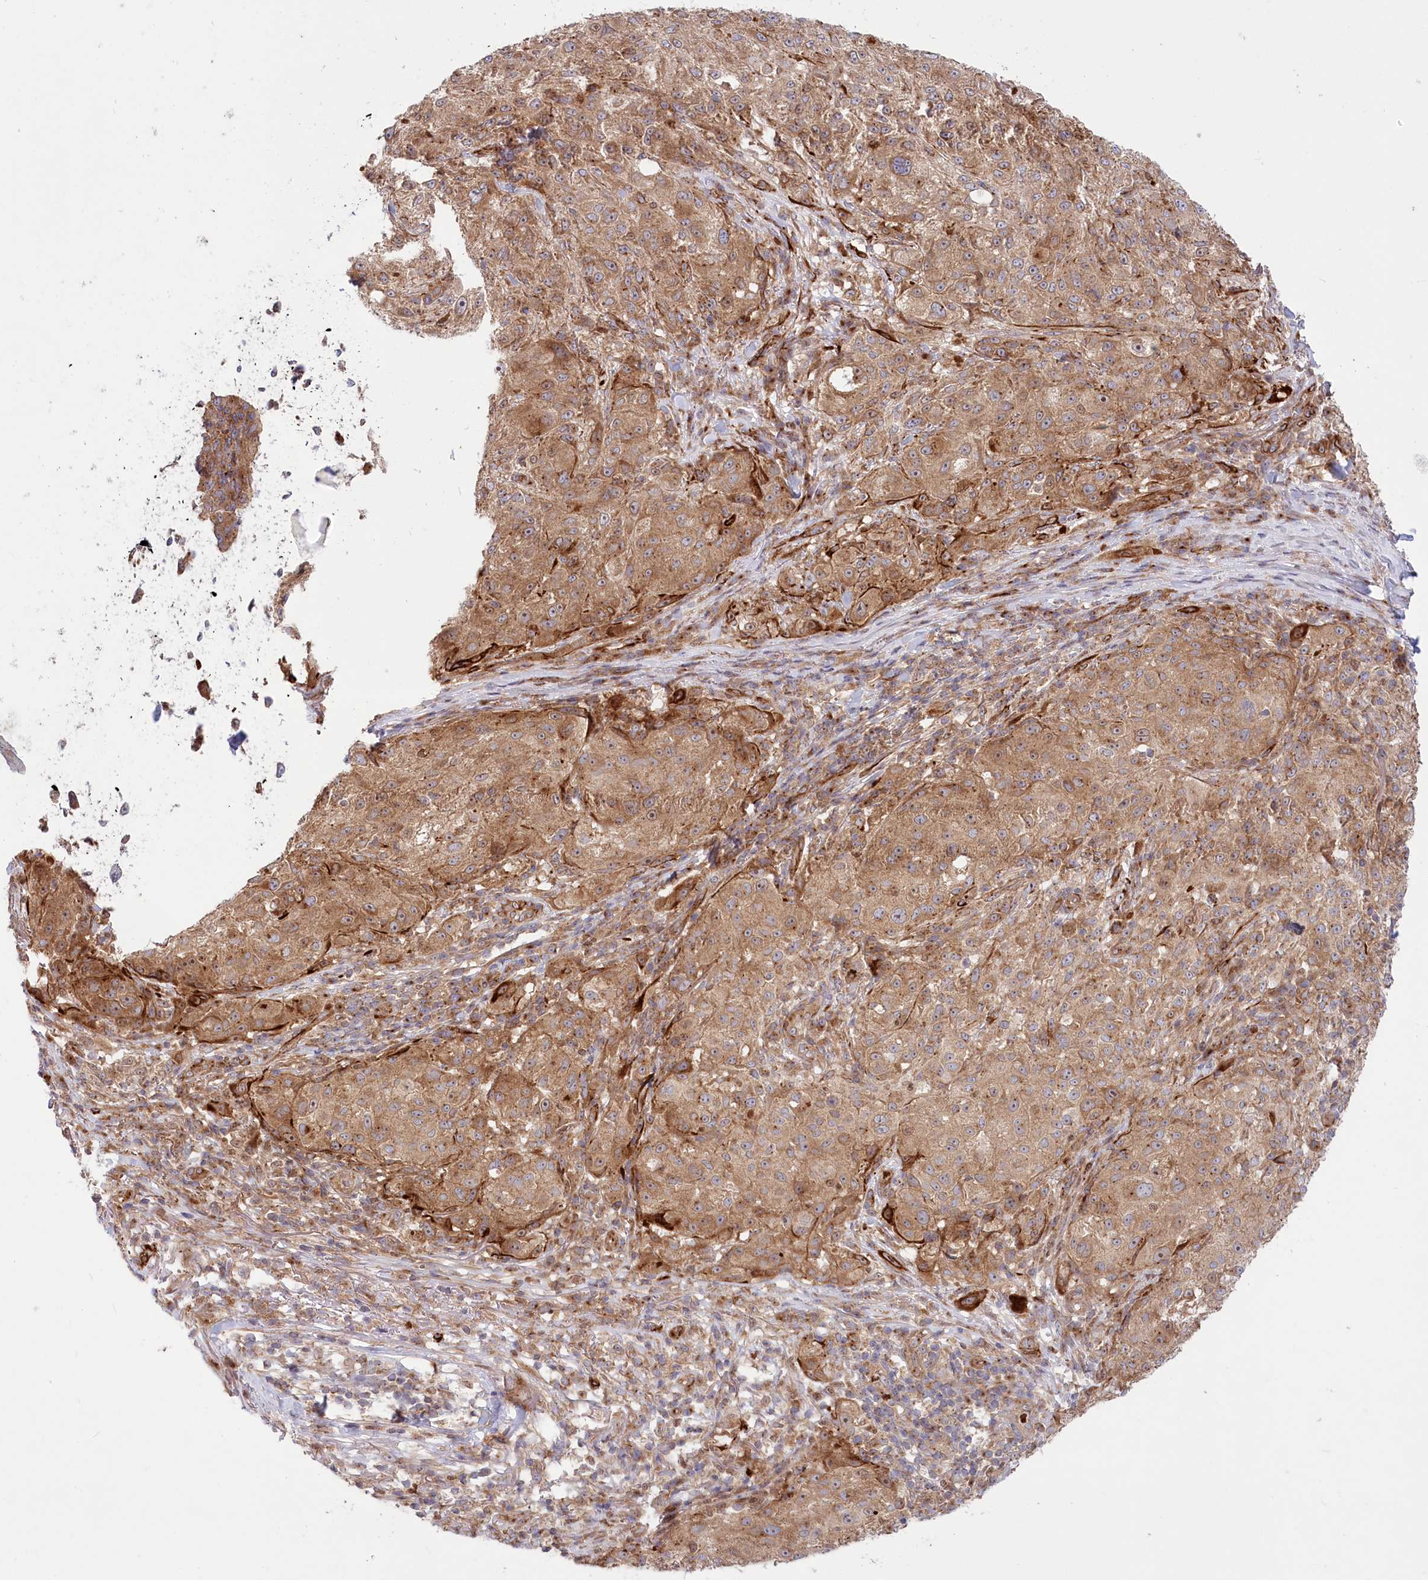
{"staining": {"intensity": "moderate", "quantity": ">75%", "location": "cytoplasmic/membranous"}, "tissue": "melanoma", "cell_type": "Tumor cells", "image_type": "cancer", "snomed": [{"axis": "morphology", "description": "Necrosis, NOS"}, {"axis": "morphology", "description": "Malignant melanoma, NOS"}, {"axis": "topography", "description": "Skin"}], "caption": "Protein analysis of melanoma tissue exhibits moderate cytoplasmic/membranous staining in approximately >75% of tumor cells. Nuclei are stained in blue.", "gene": "COMMD3", "patient": {"sex": "female", "age": 87}}